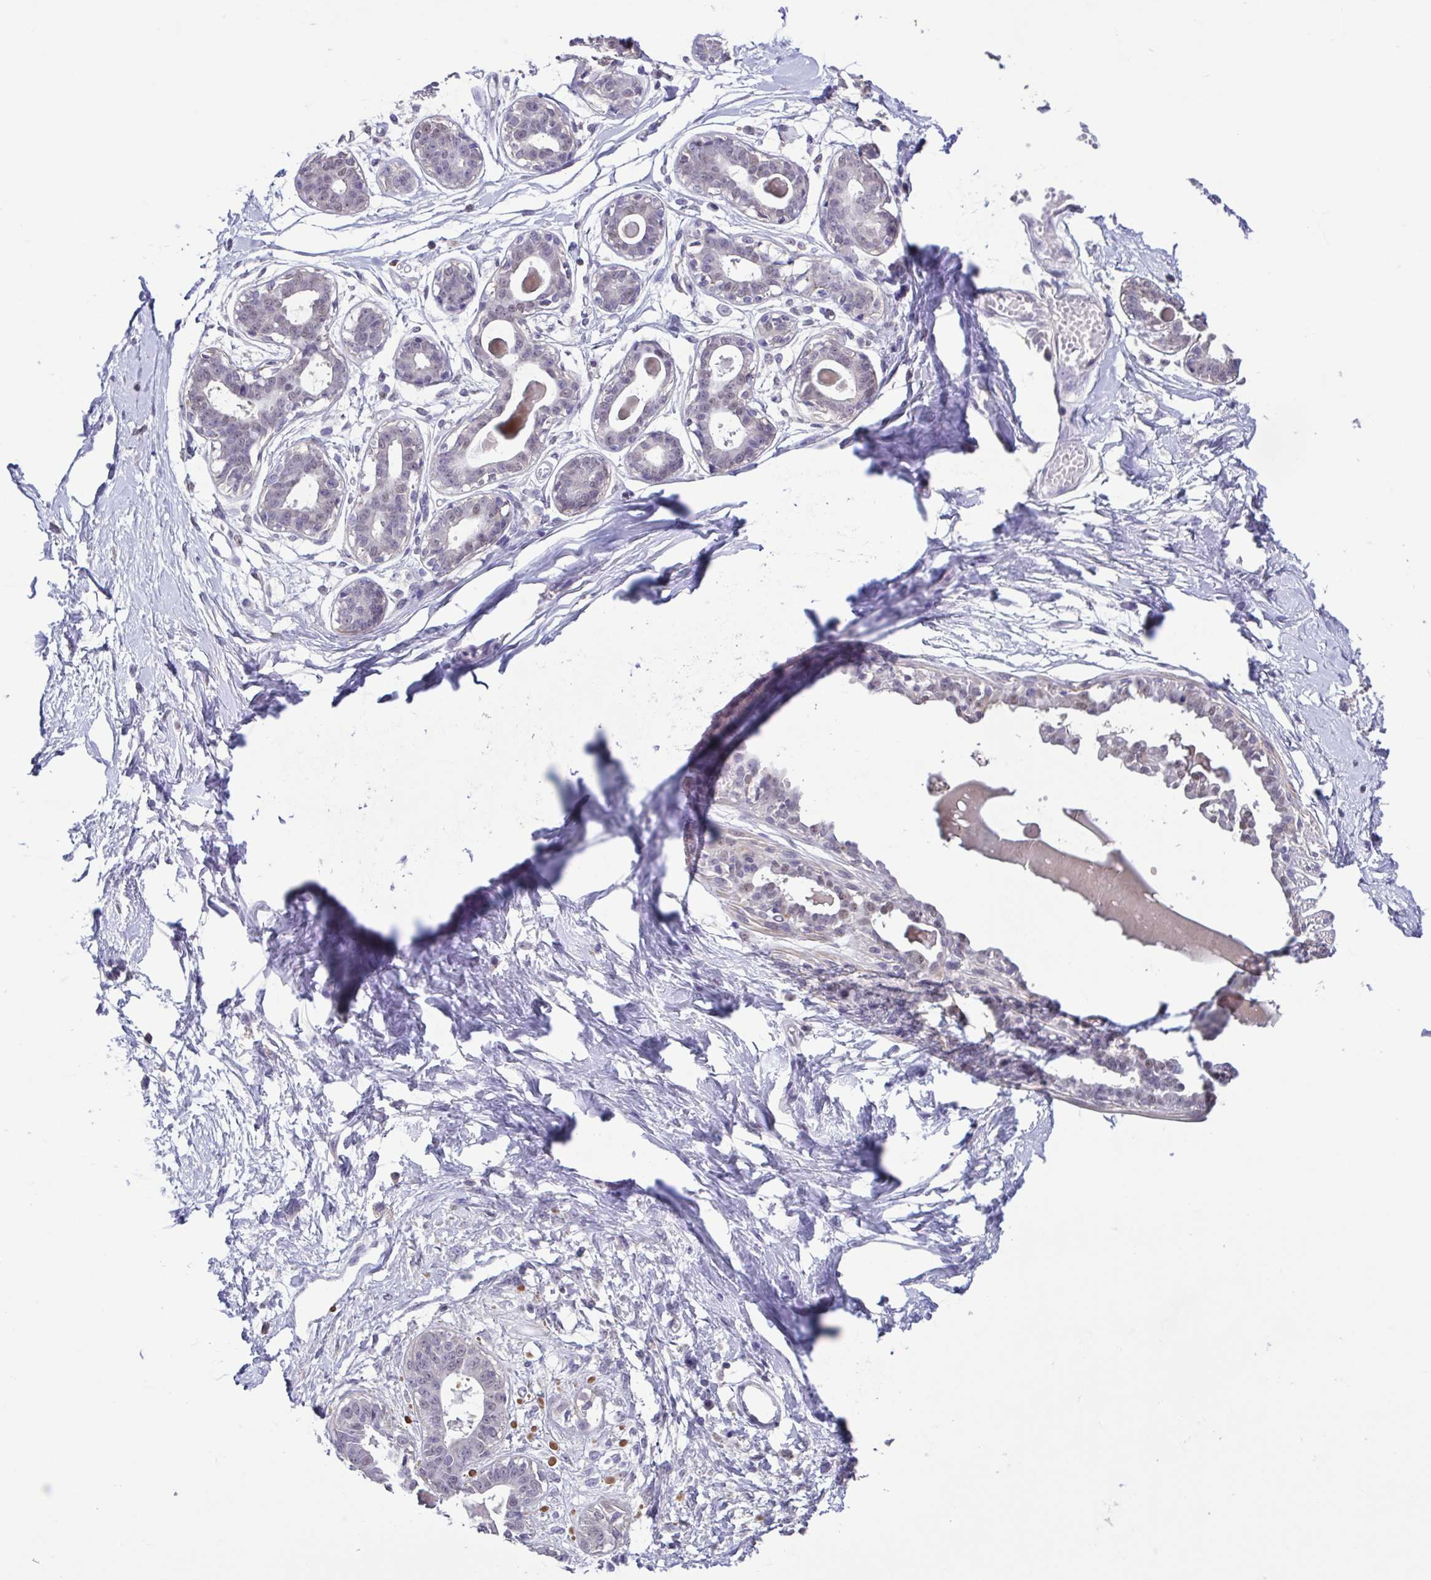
{"staining": {"intensity": "negative", "quantity": "none", "location": "none"}, "tissue": "breast", "cell_type": "Adipocytes", "image_type": "normal", "snomed": [{"axis": "morphology", "description": "Normal tissue, NOS"}, {"axis": "topography", "description": "Breast"}], "caption": "Human breast stained for a protein using IHC displays no expression in adipocytes.", "gene": "ACTRT3", "patient": {"sex": "female", "age": 45}}